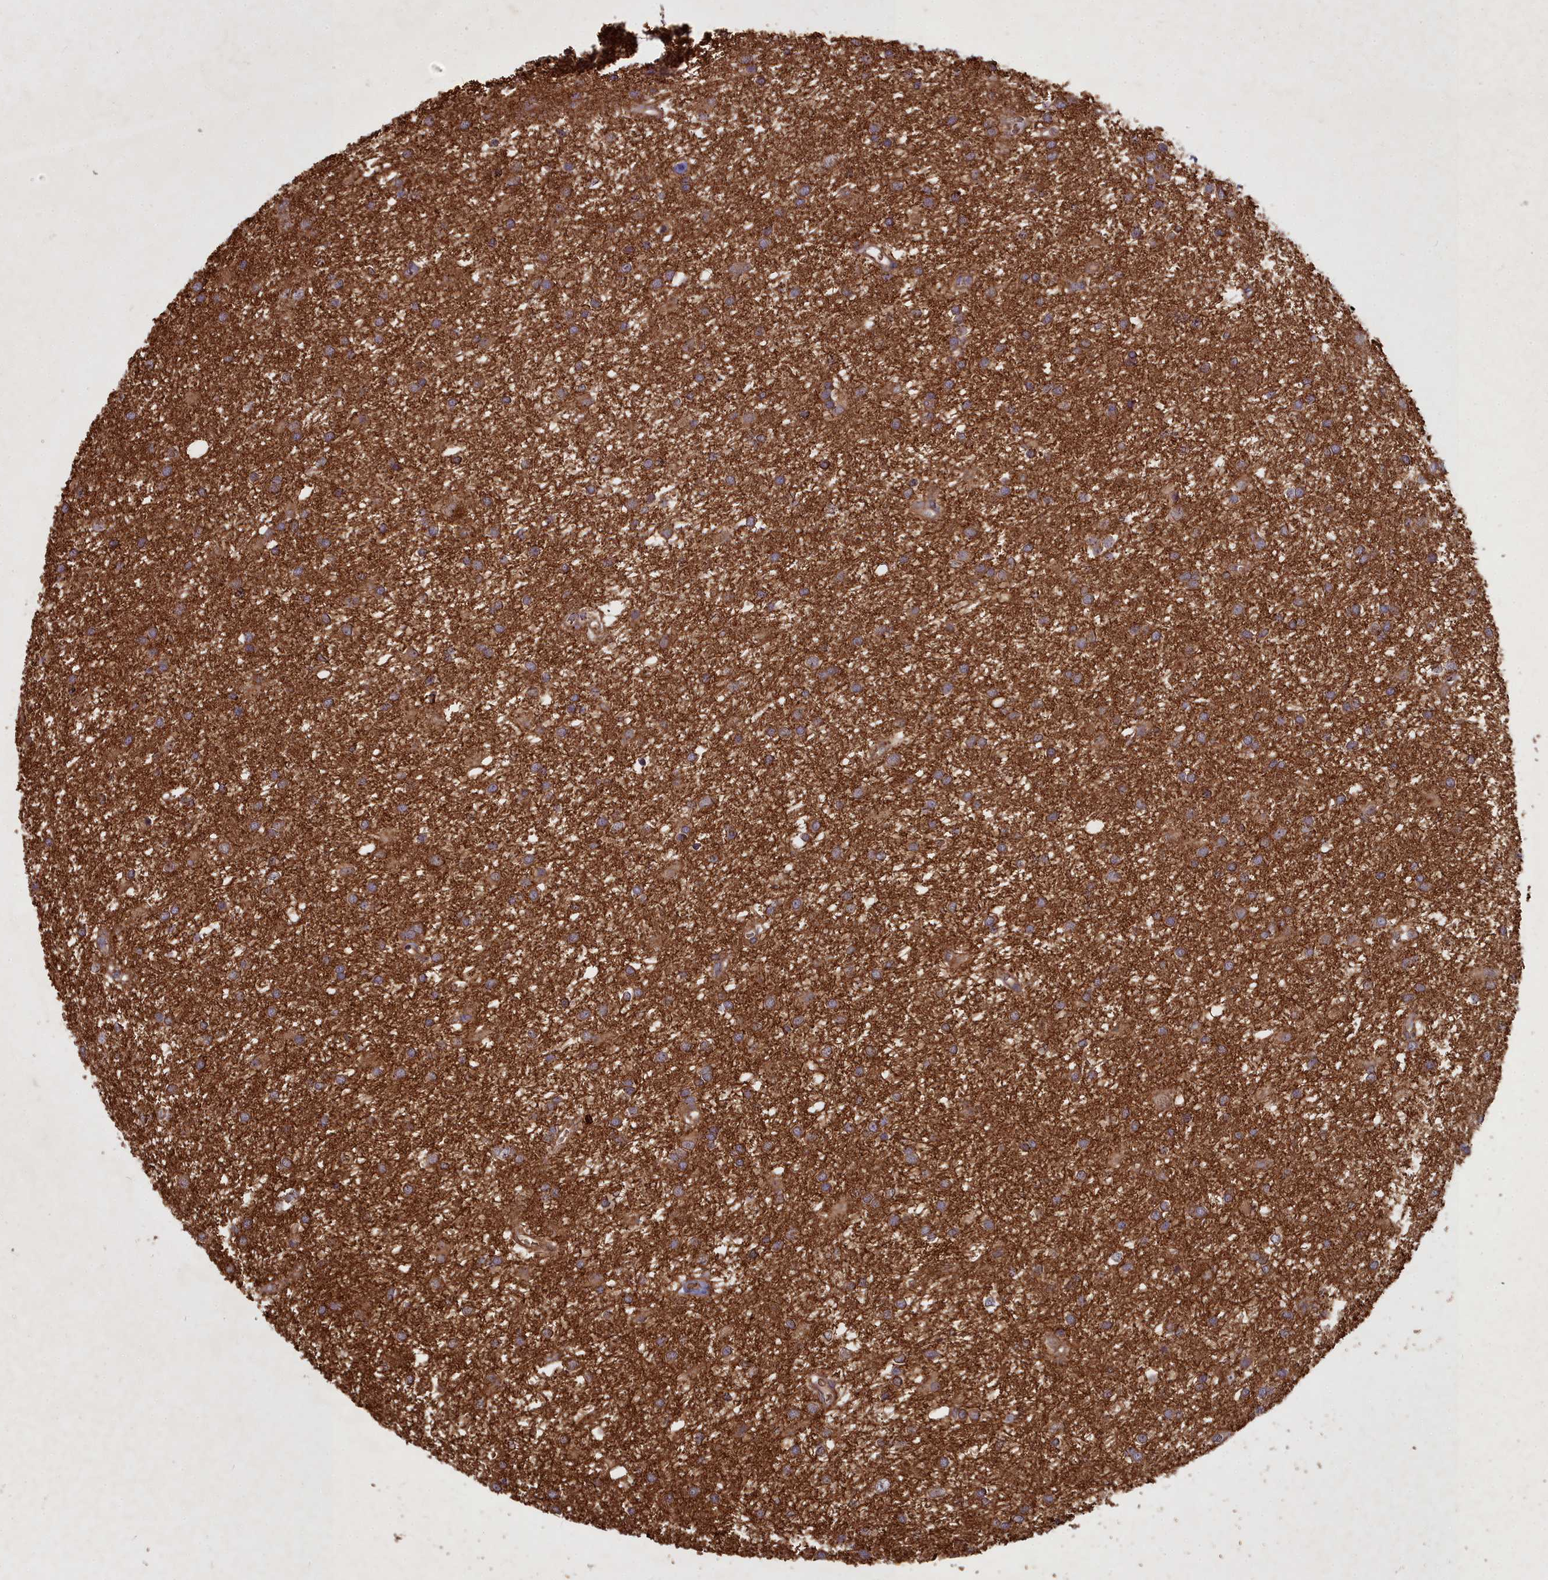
{"staining": {"intensity": "strong", "quantity": ">75%", "location": "cytoplasmic/membranous"}, "tissue": "glioma", "cell_type": "Tumor cells", "image_type": "cancer", "snomed": [{"axis": "morphology", "description": "Glioma, malignant, High grade"}, {"axis": "topography", "description": "Brain"}], "caption": "Strong cytoplasmic/membranous protein expression is present in approximately >75% of tumor cells in glioma.", "gene": "COX11", "patient": {"sex": "female", "age": 50}}